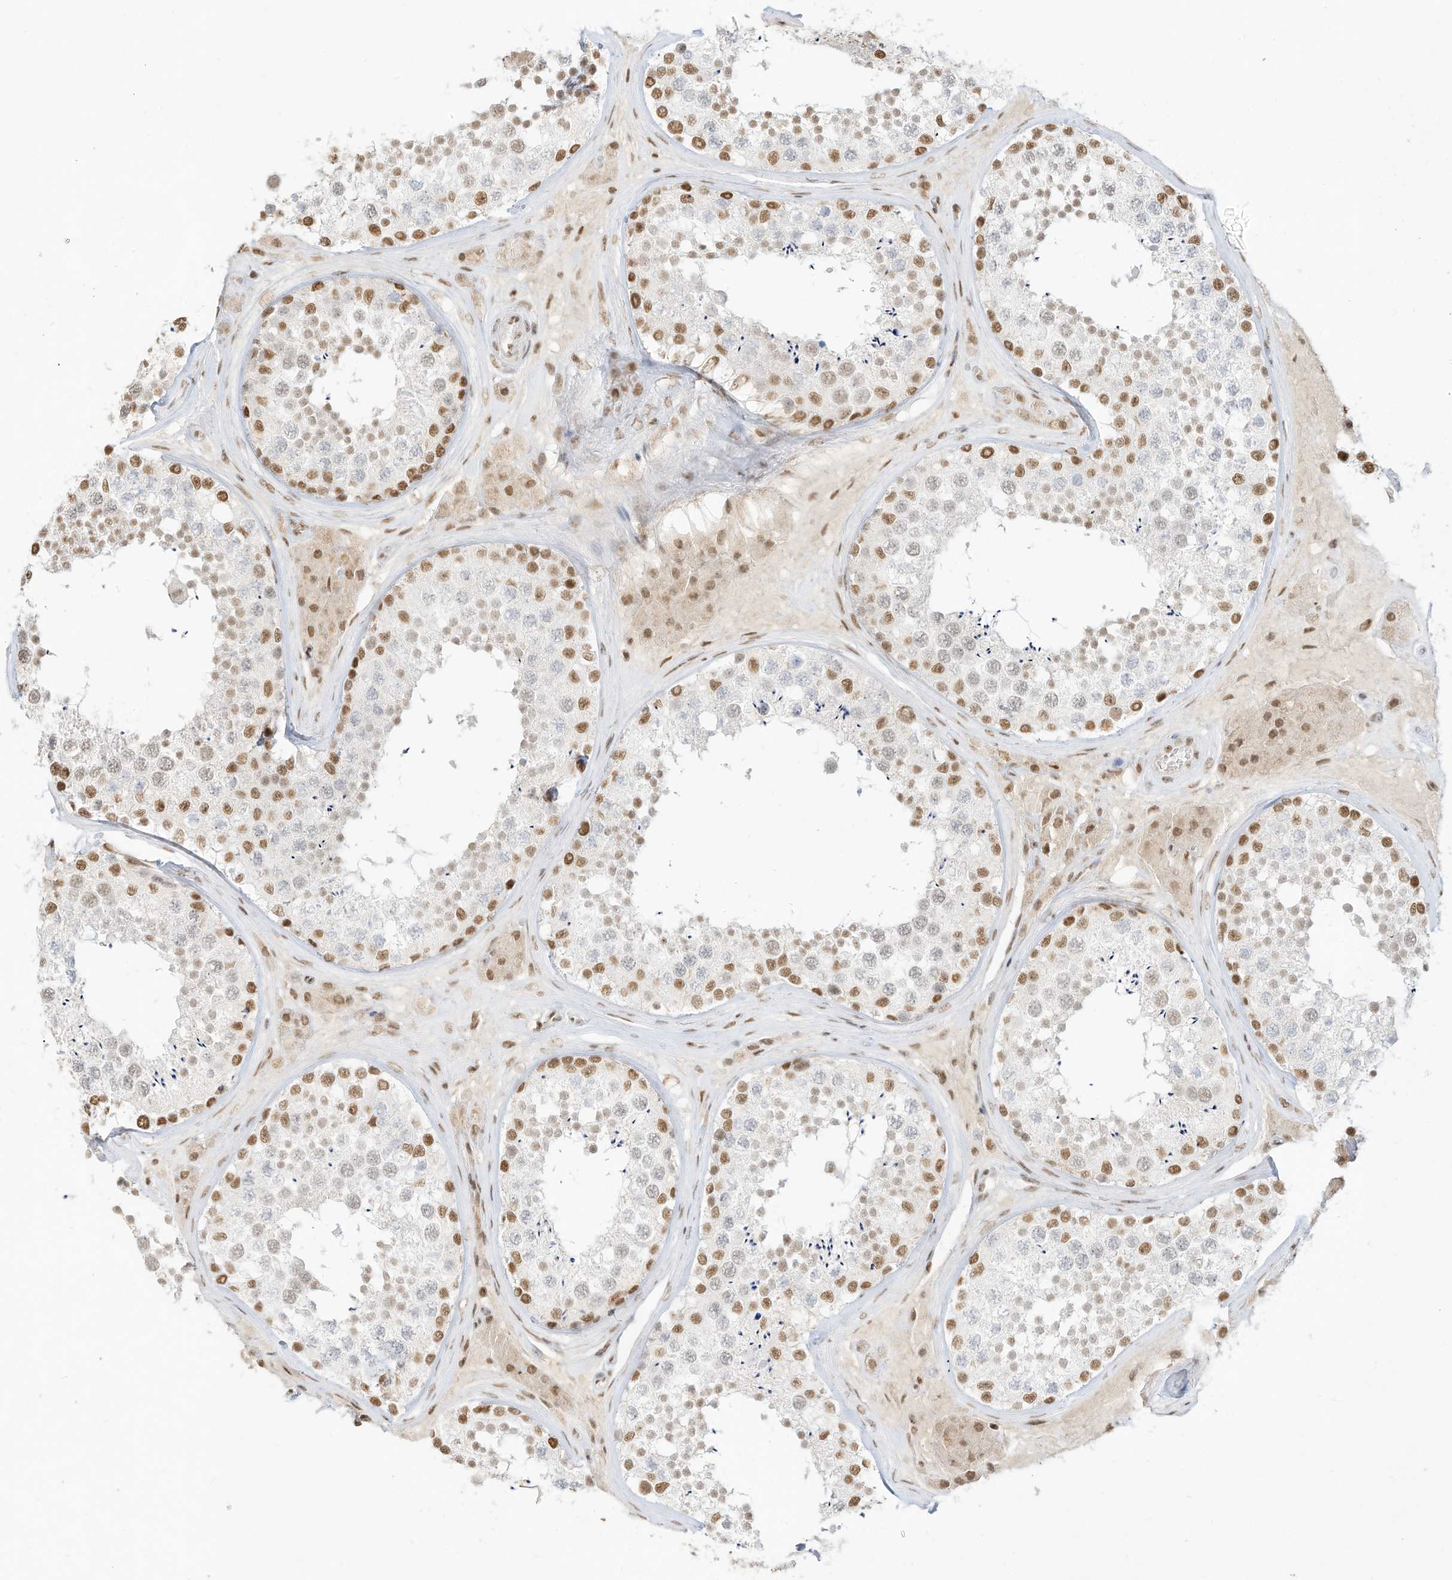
{"staining": {"intensity": "moderate", "quantity": "25%-75%", "location": "nuclear"}, "tissue": "testis", "cell_type": "Cells in seminiferous ducts", "image_type": "normal", "snomed": [{"axis": "morphology", "description": "Normal tissue, NOS"}, {"axis": "topography", "description": "Testis"}], "caption": "Protein staining shows moderate nuclear staining in approximately 25%-75% of cells in seminiferous ducts in benign testis.", "gene": "NHSL1", "patient": {"sex": "male", "age": 46}}